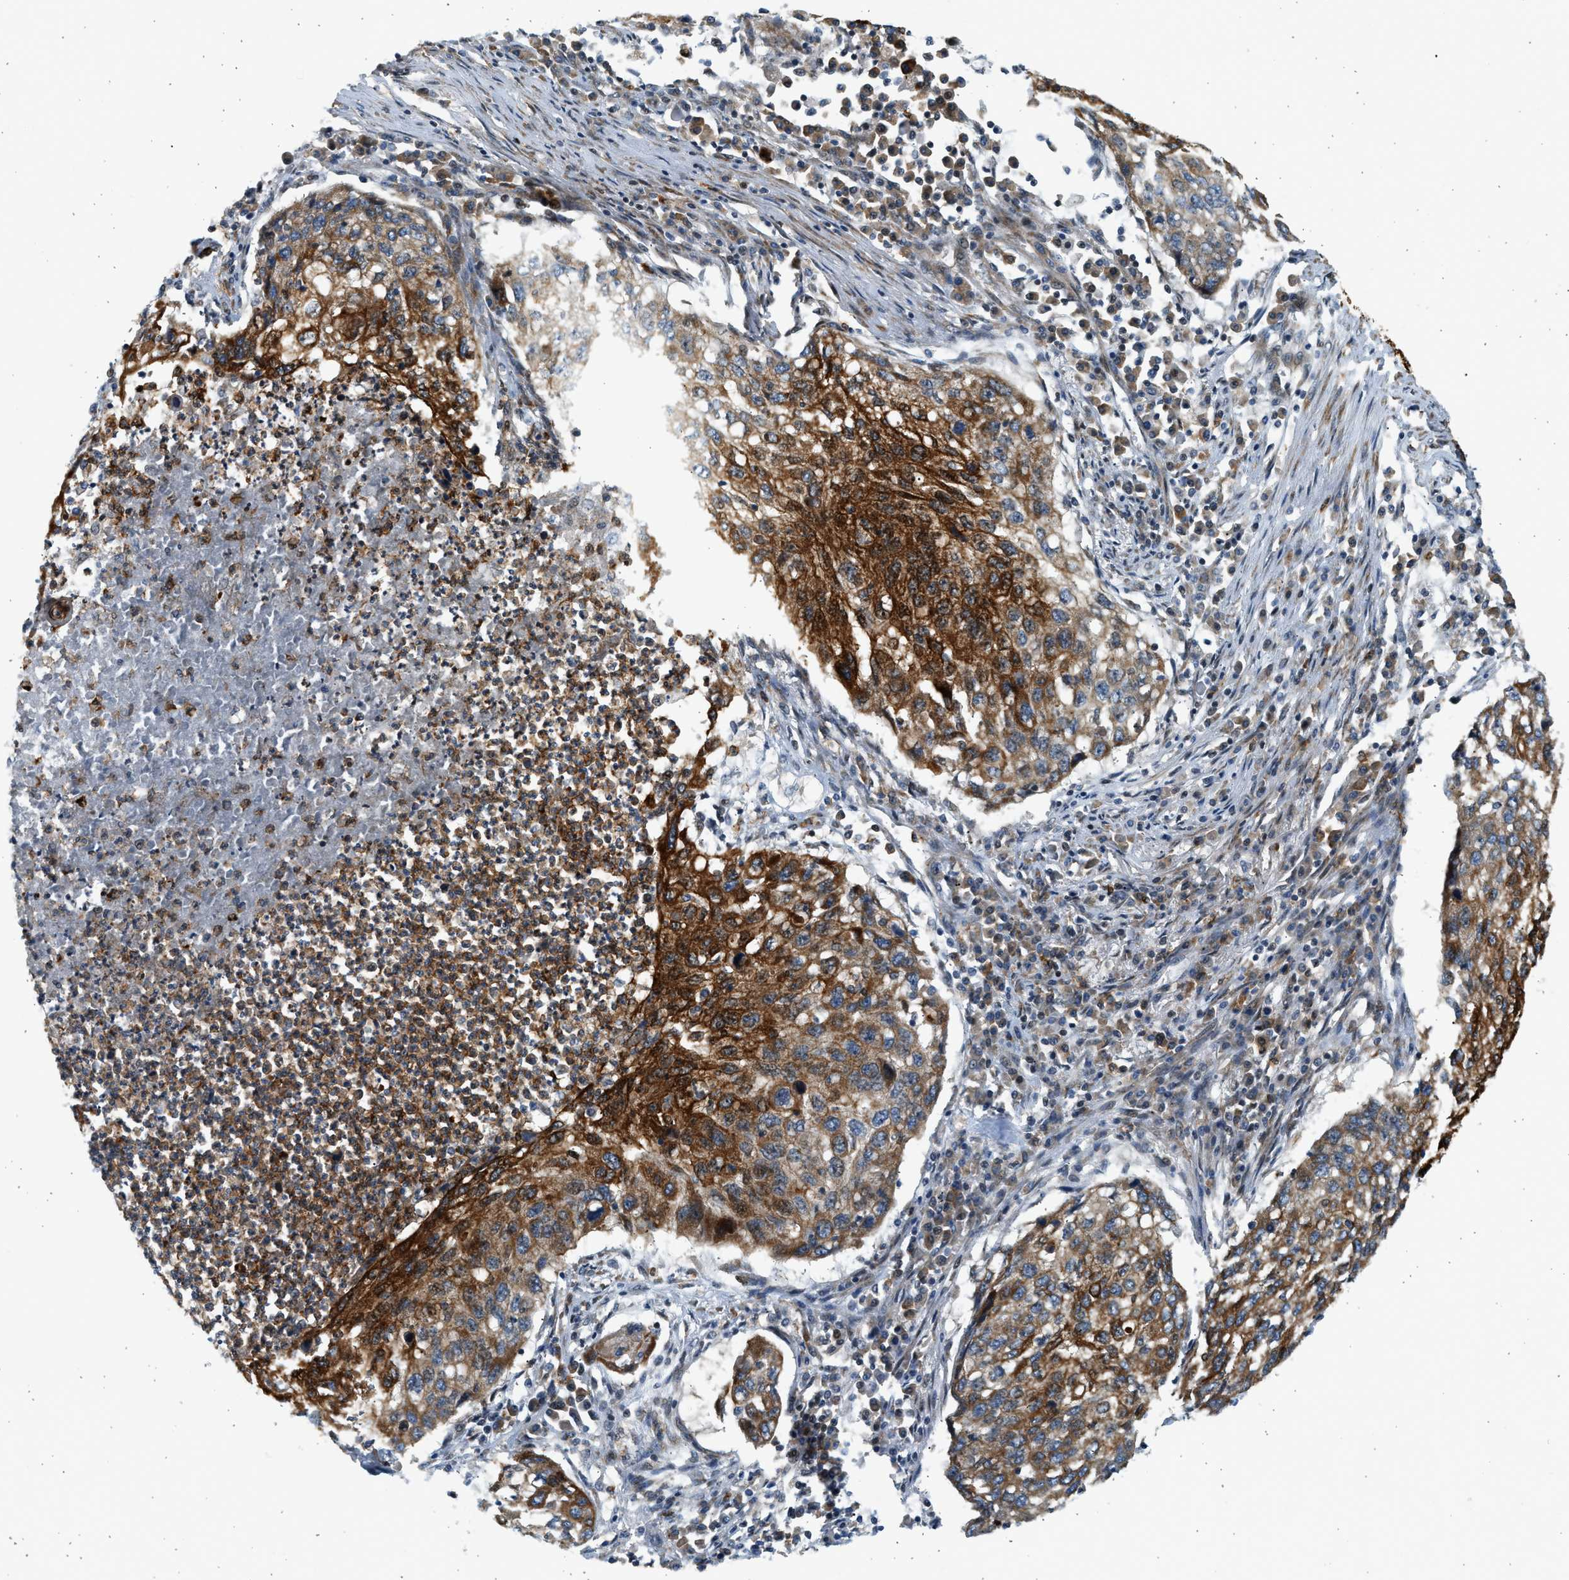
{"staining": {"intensity": "strong", "quantity": ">75%", "location": "cytoplasmic/membranous"}, "tissue": "lung cancer", "cell_type": "Tumor cells", "image_type": "cancer", "snomed": [{"axis": "morphology", "description": "Squamous cell carcinoma, NOS"}, {"axis": "topography", "description": "Lung"}], "caption": "Immunohistochemical staining of human lung squamous cell carcinoma reveals high levels of strong cytoplasmic/membranous positivity in approximately >75% of tumor cells.", "gene": "NRSN2", "patient": {"sex": "female", "age": 63}}